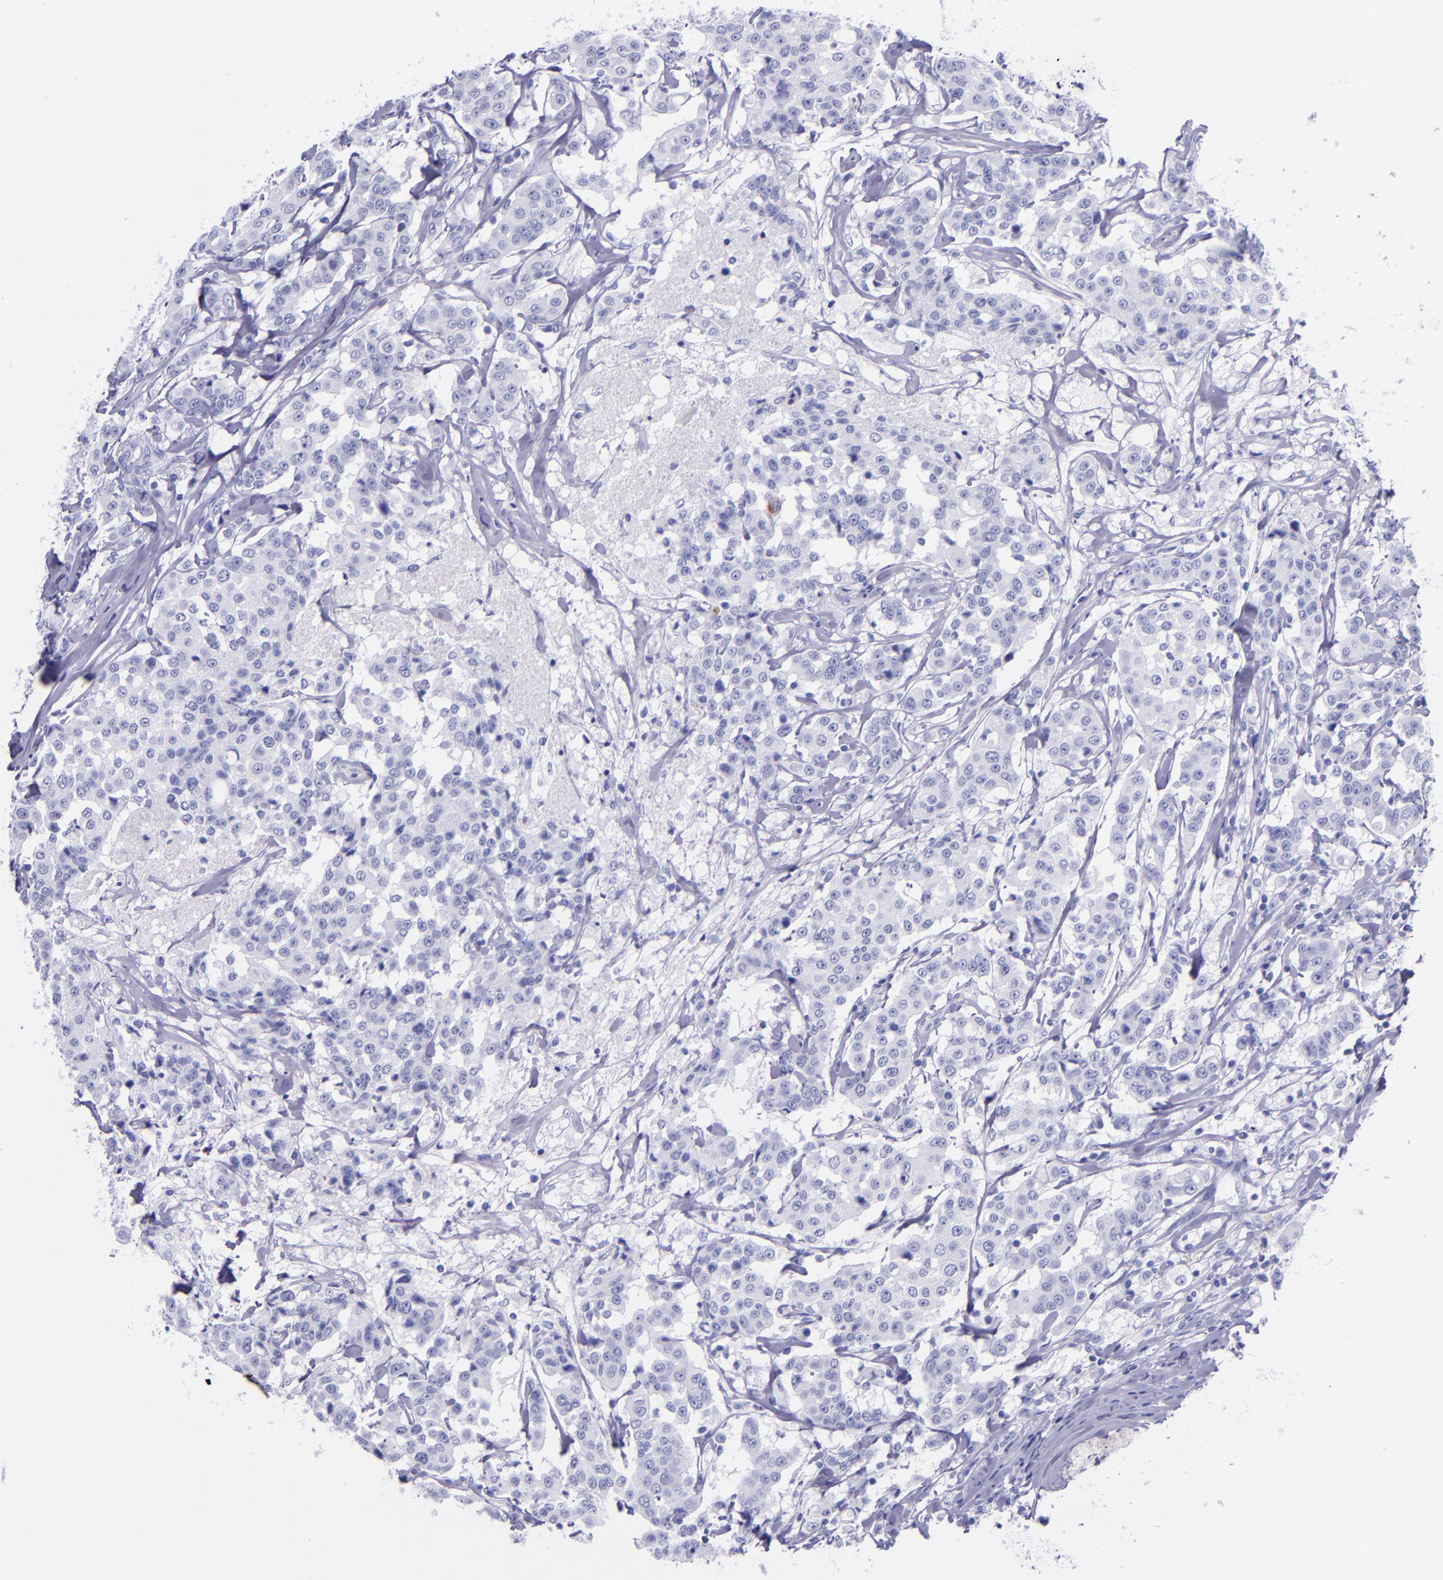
{"staining": {"intensity": "negative", "quantity": "none", "location": "none"}, "tissue": "breast cancer", "cell_type": "Tumor cells", "image_type": "cancer", "snomed": [{"axis": "morphology", "description": "Duct carcinoma"}, {"axis": "topography", "description": "Breast"}], "caption": "DAB (3,3'-diaminobenzidine) immunohistochemical staining of human breast cancer demonstrates no significant expression in tumor cells.", "gene": "SLPI", "patient": {"sex": "female", "age": 27}}